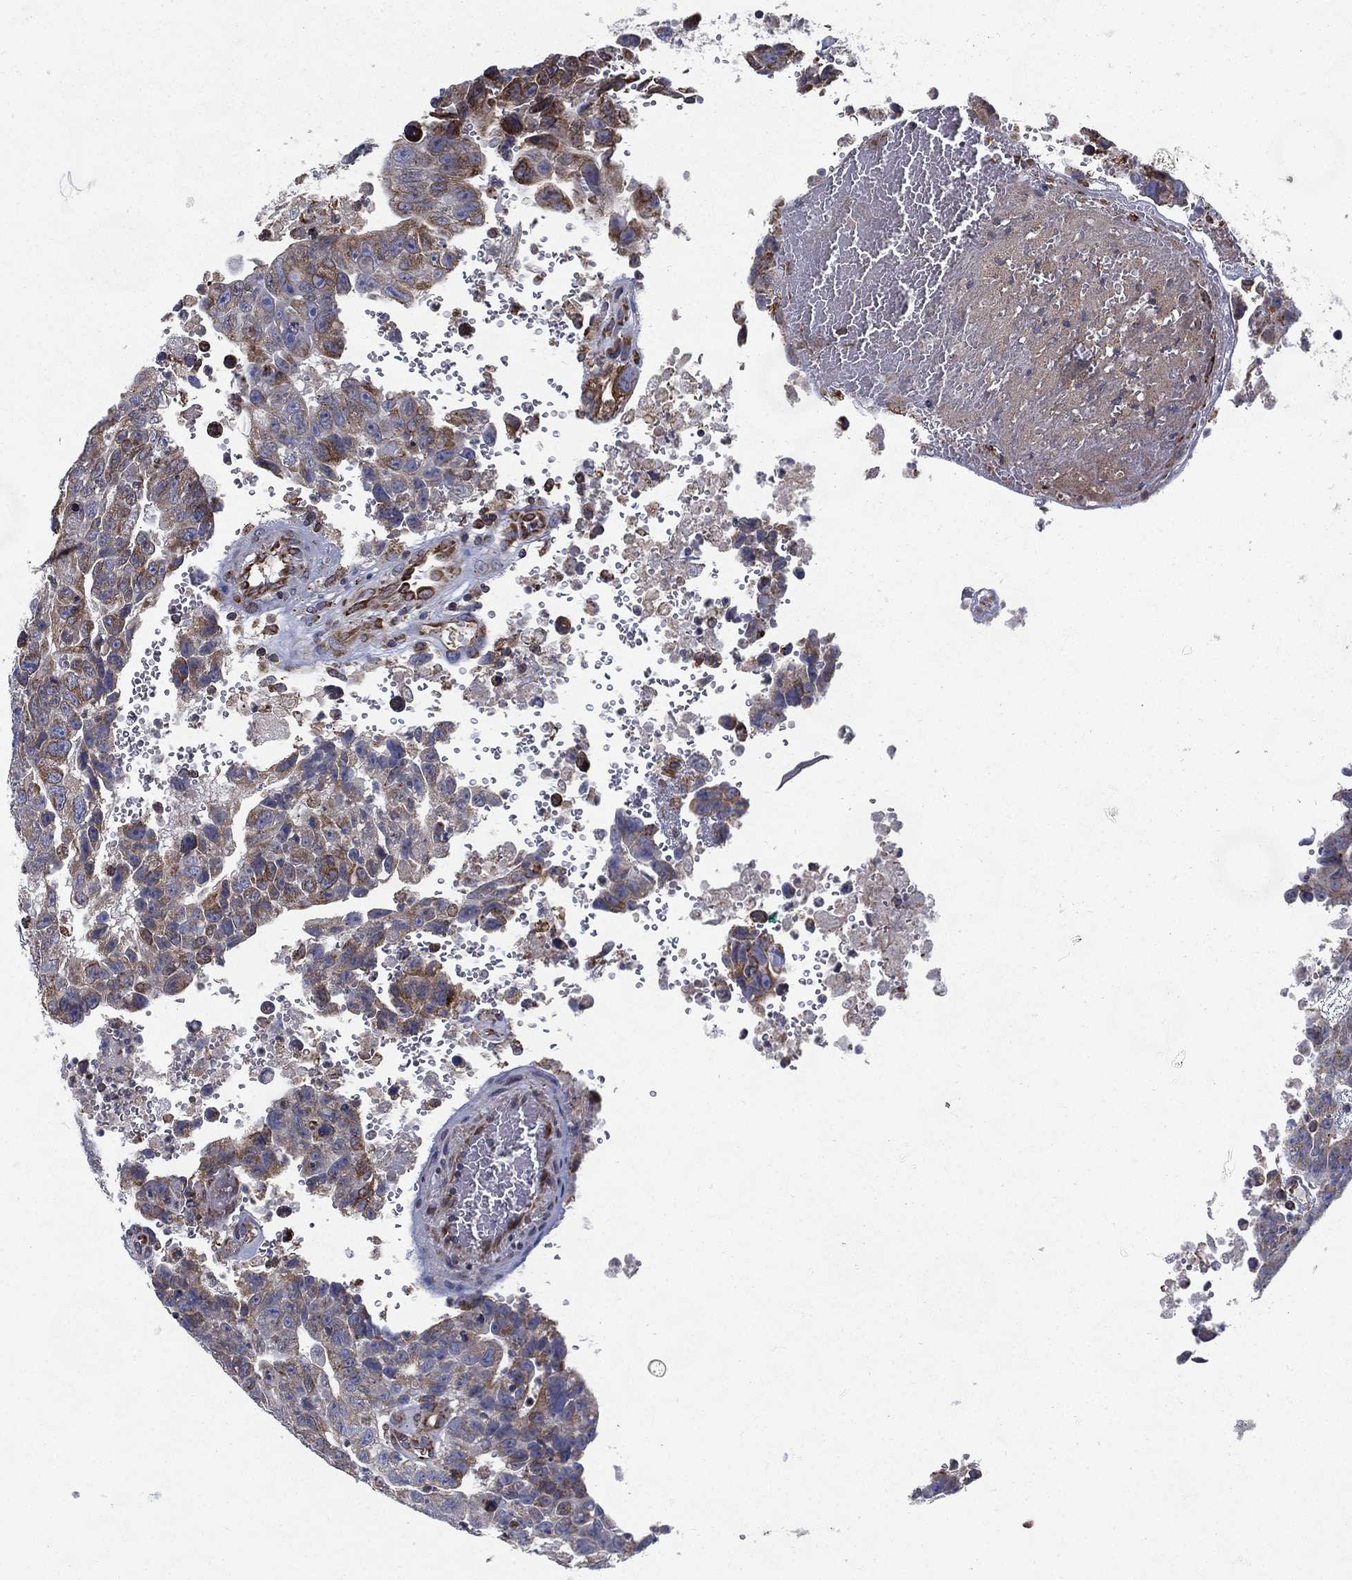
{"staining": {"intensity": "moderate", "quantity": "<25%", "location": "cytoplasmic/membranous"}, "tissue": "testis cancer", "cell_type": "Tumor cells", "image_type": "cancer", "snomed": [{"axis": "morphology", "description": "Carcinoma, Embryonal, NOS"}, {"axis": "topography", "description": "Testis"}], "caption": "A brown stain labels moderate cytoplasmic/membranous positivity of a protein in testis cancer tumor cells.", "gene": "MT-CYB", "patient": {"sex": "male", "age": 24}}